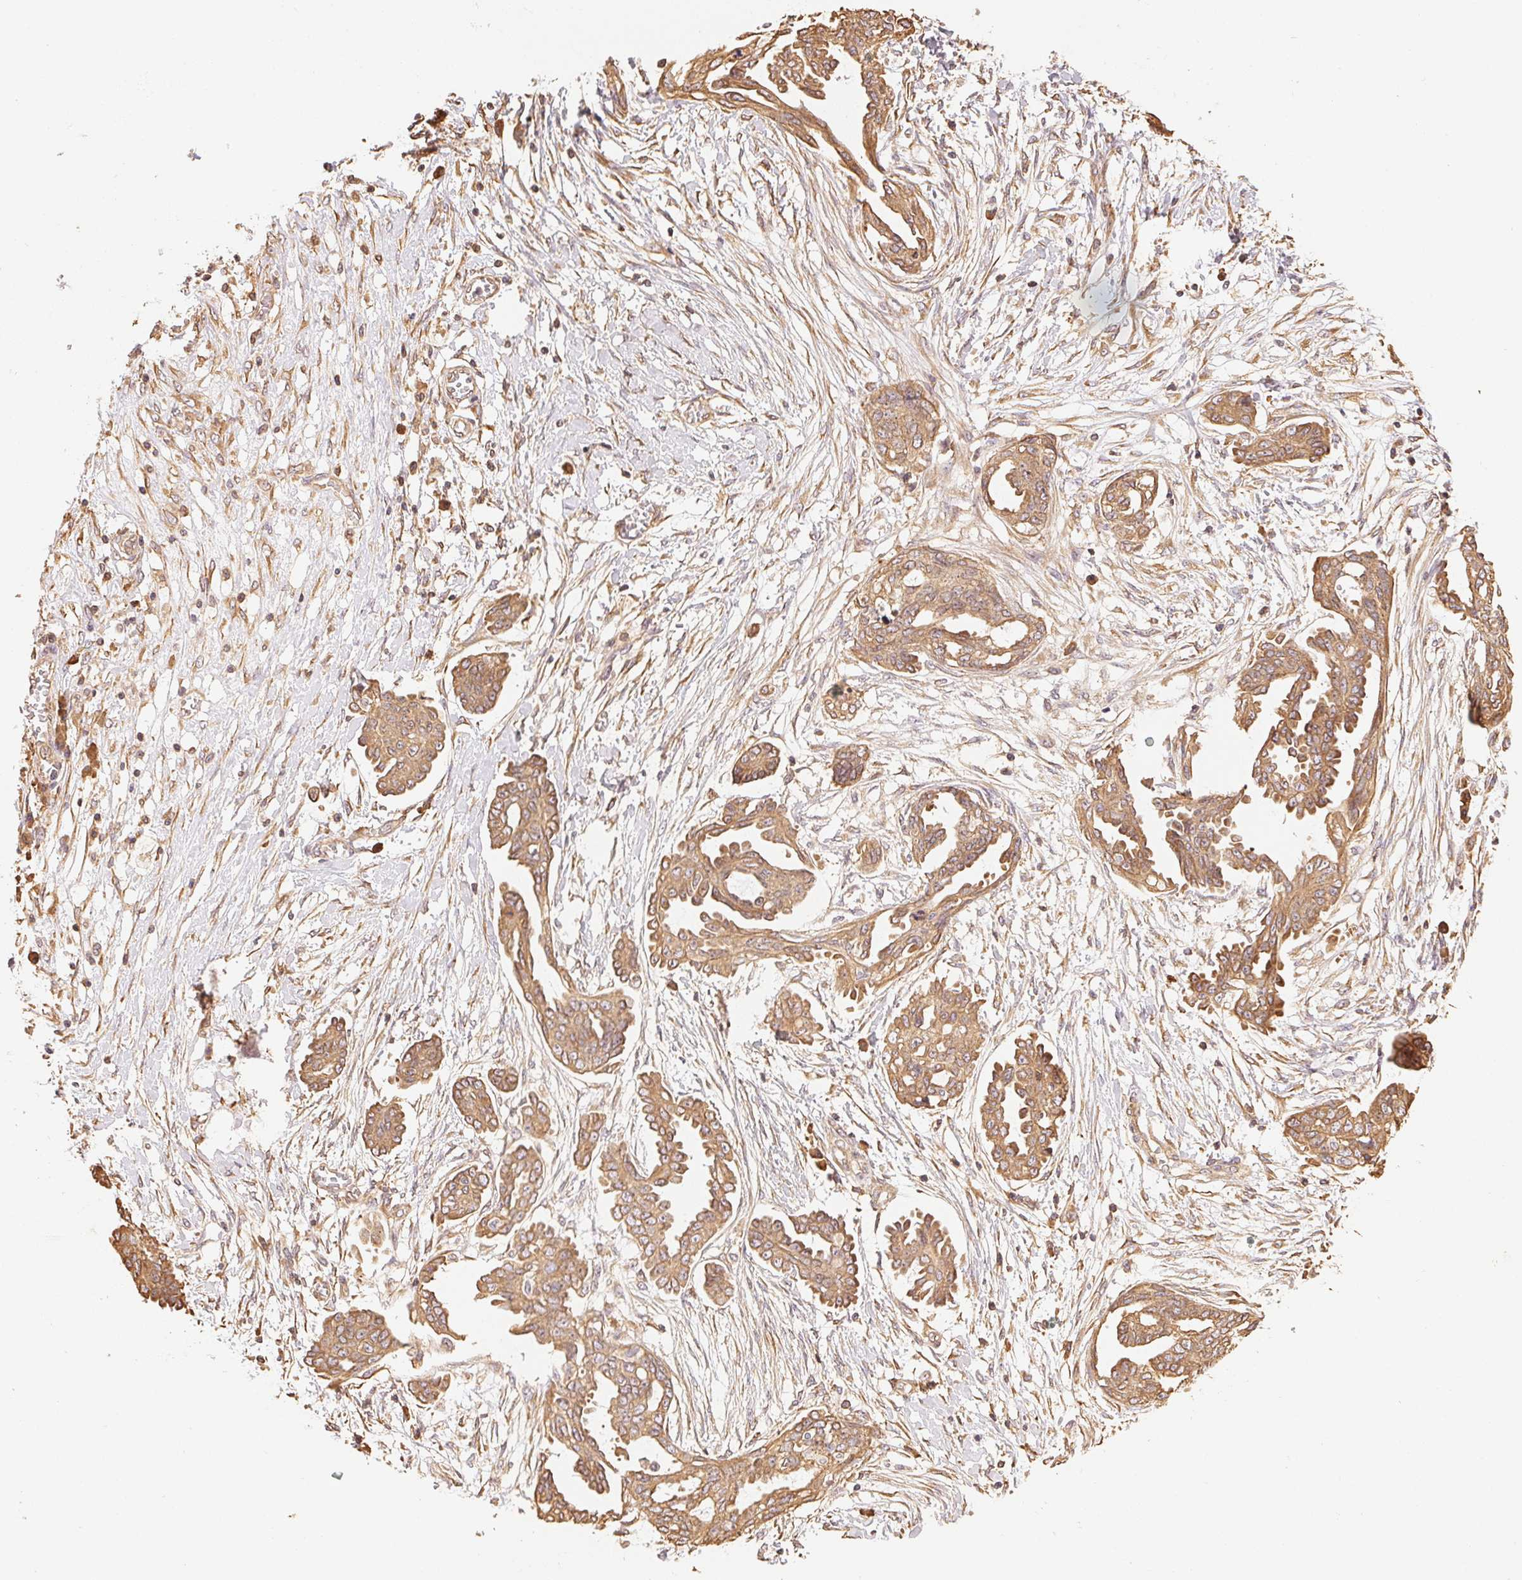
{"staining": {"intensity": "weak", "quantity": ">75%", "location": "cytoplasmic/membranous"}, "tissue": "ovarian cancer", "cell_type": "Tumor cells", "image_type": "cancer", "snomed": [{"axis": "morphology", "description": "Cystadenocarcinoma, serous, NOS"}, {"axis": "topography", "description": "Ovary"}], "caption": "The image demonstrates immunohistochemical staining of ovarian cancer. There is weak cytoplasmic/membranous positivity is present in approximately >75% of tumor cells.", "gene": "C6orf163", "patient": {"sex": "female", "age": 71}}